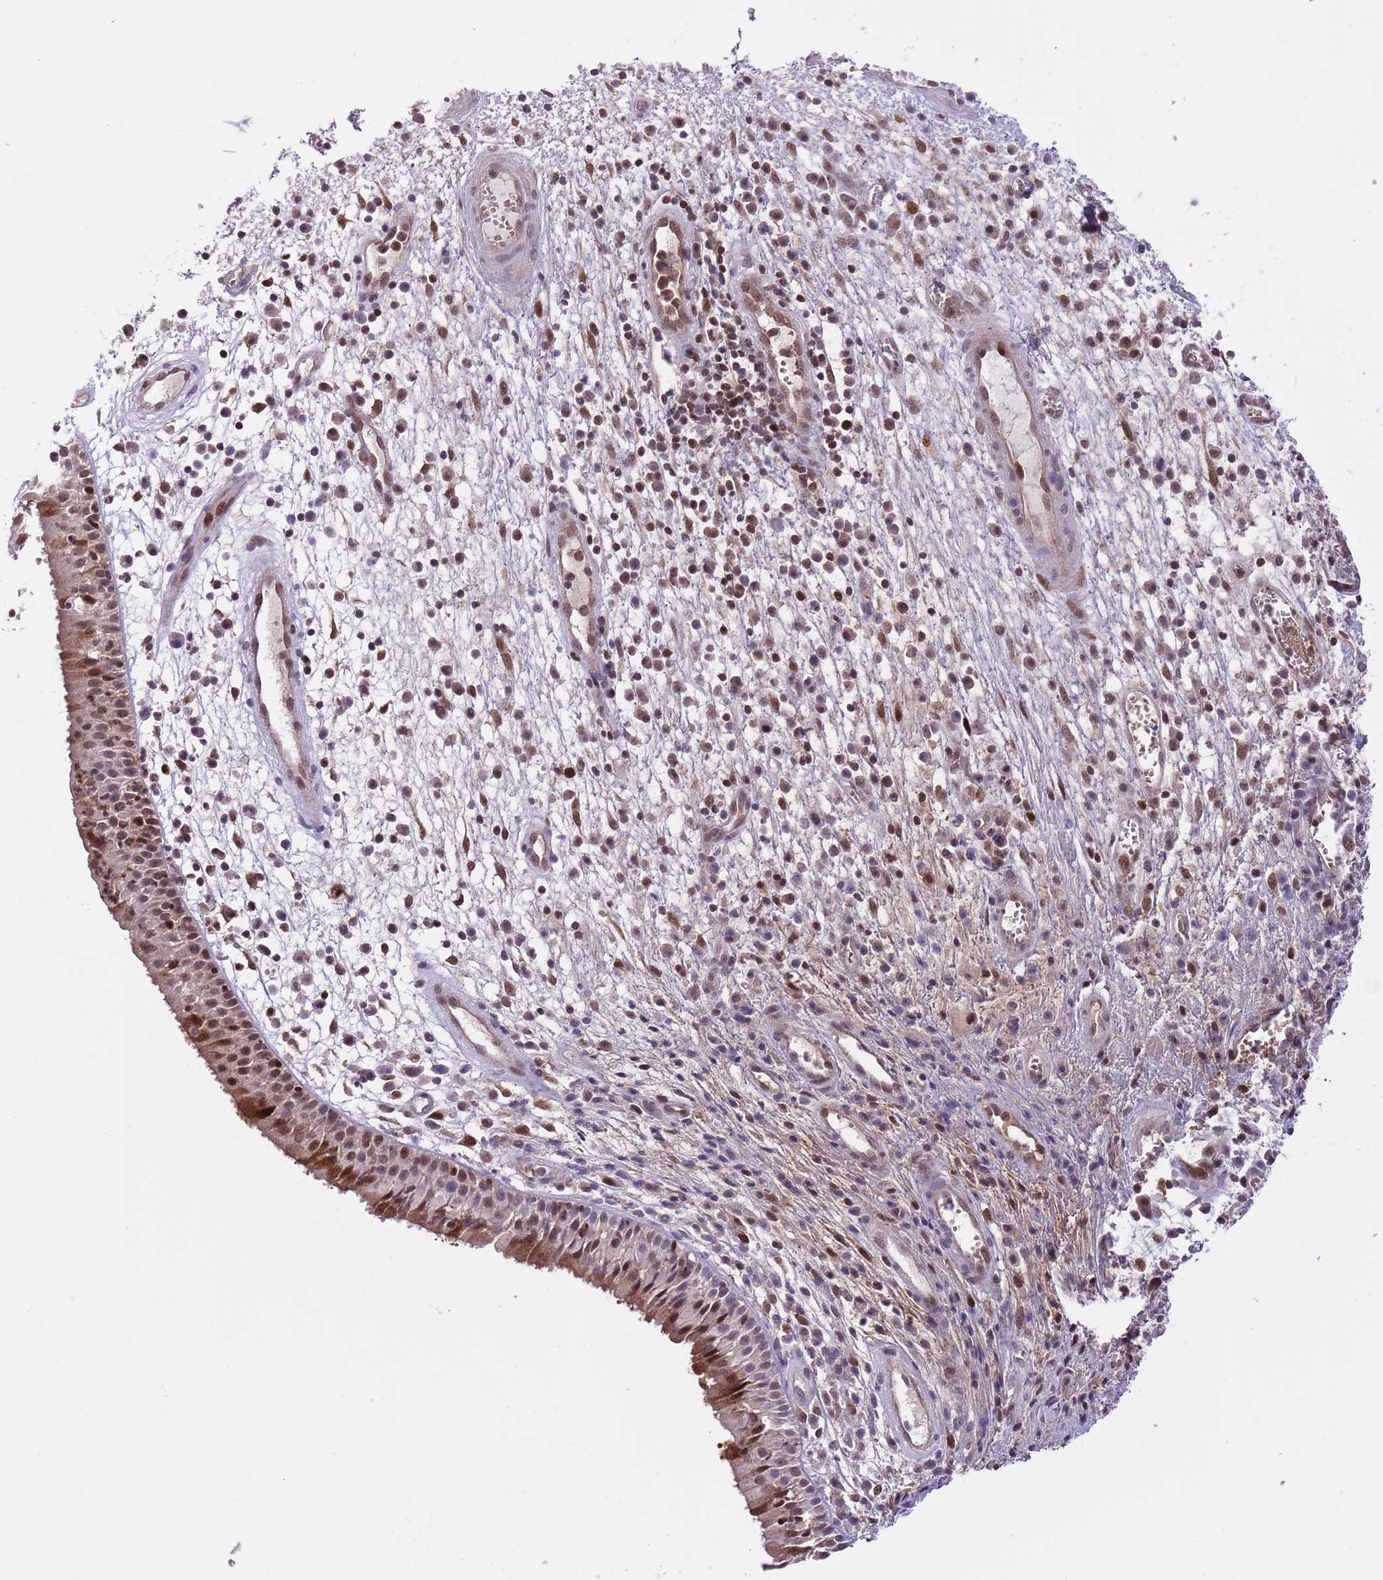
{"staining": {"intensity": "moderate", "quantity": ">75%", "location": "cytoplasmic/membranous,nuclear"}, "tissue": "nasopharynx", "cell_type": "Respiratory epithelial cells", "image_type": "normal", "snomed": [{"axis": "morphology", "description": "Normal tissue, NOS"}, {"axis": "topography", "description": "Nasopharynx"}], "caption": "Immunohistochemistry micrograph of normal human nasopharynx stained for a protein (brown), which exhibits medium levels of moderate cytoplasmic/membranous,nuclear expression in about >75% of respiratory epithelial cells.", "gene": "HDHD2", "patient": {"sex": "female", "age": 63}}